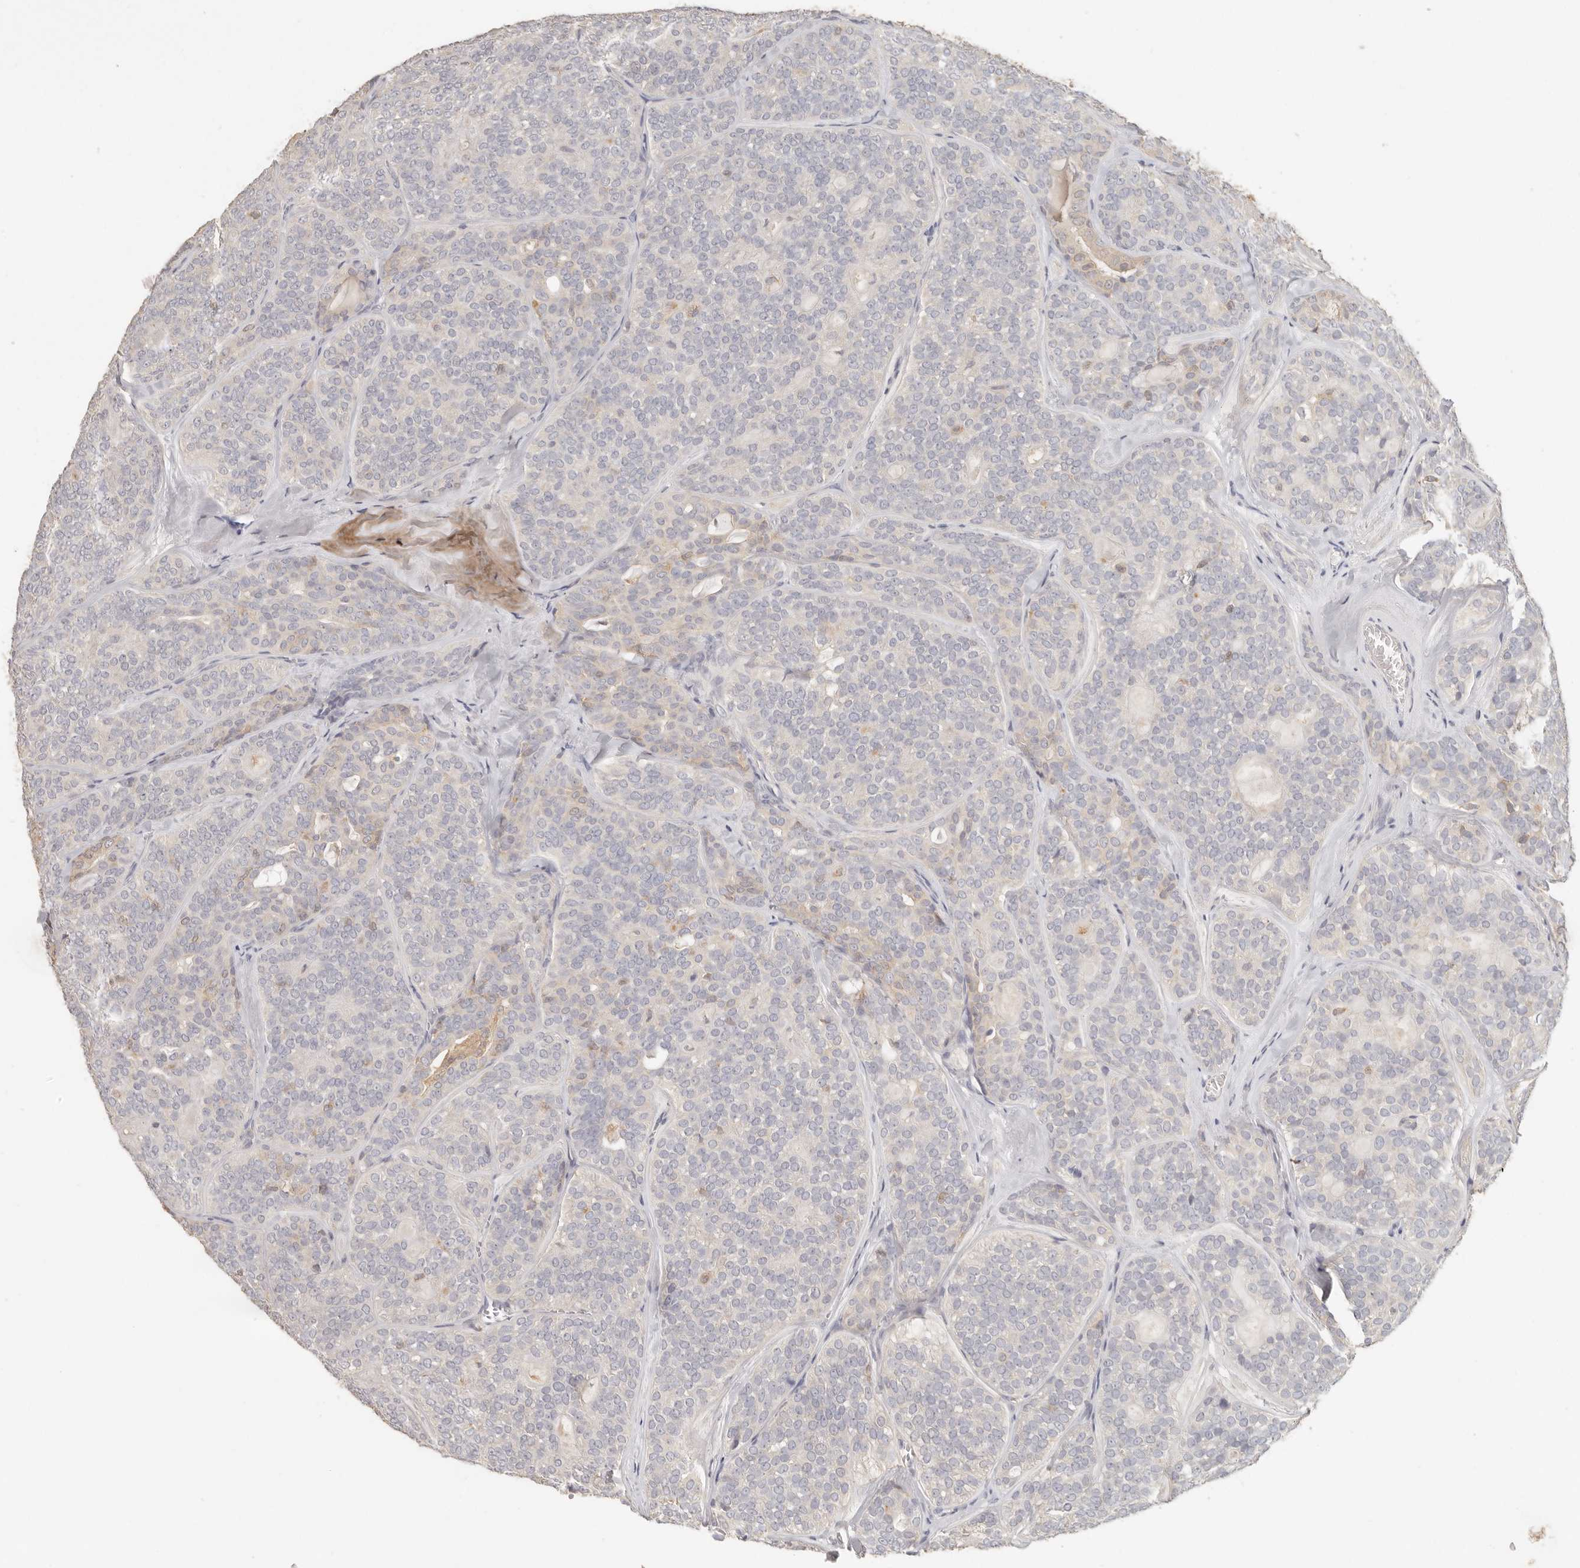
{"staining": {"intensity": "negative", "quantity": "none", "location": "none"}, "tissue": "head and neck cancer", "cell_type": "Tumor cells", "image_type": "cancer", "snomed": [{"axis": "morphology", "description": "Adenocarcinoma, NOS"}, {"axis": "topography", "description": "Head-Neck"}], "caption": "An immunohistochemistry image of head and neck adenocarcinoma is shown. There is no staining in tumor cells of head and neck adenocarcinoma. The staining is performed using DAB brown chromogen with nuclei counter-stained in using hematoxylin.", "gene": "CSK", "patient": {"sex": "male", "age": 66}}